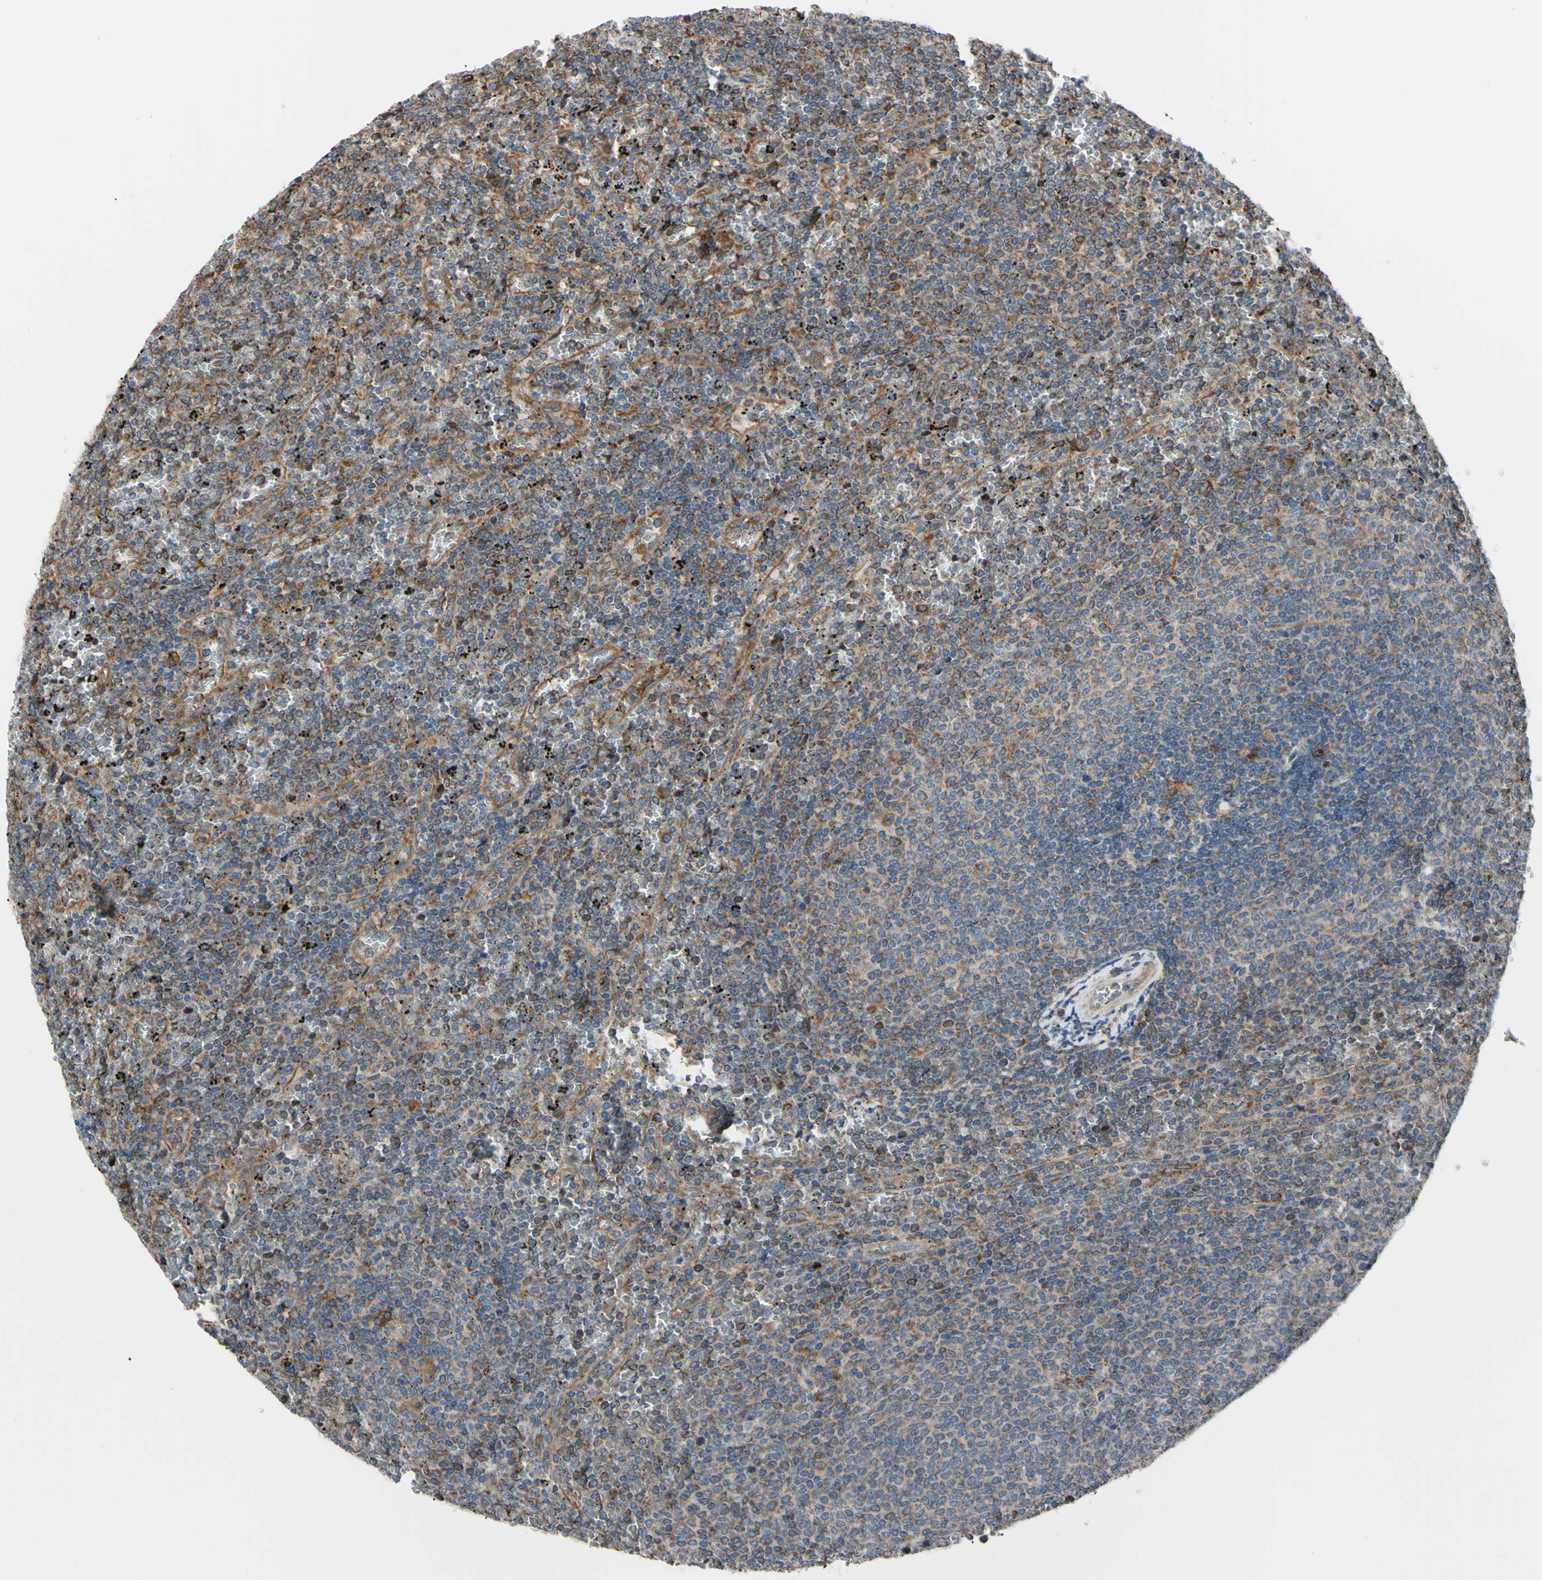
{"staining": {"intensity": "moderate", "quantity": ">75%", "location": "cytoplasmic/membranous"}, "tissue": "lymphoma", "cell_type": "Tumor cells", "image_type": "cancer", "snomed": [{"axis": "morphology", "description": "Malignant lymphoma, non-Hodgkin's type, Low grade"}, {"axis": "topography", "description": "Spleen"}], "caption": "Immunohistochemical staining of low-grade malignant lymphoma, non-Hodgkin's type reveals medium levels of moderate cytoplasmic/membranous staining in about >75% of tumor cells.", "gene": "BMF", "patient": {"sex": "female", "age": 77}}